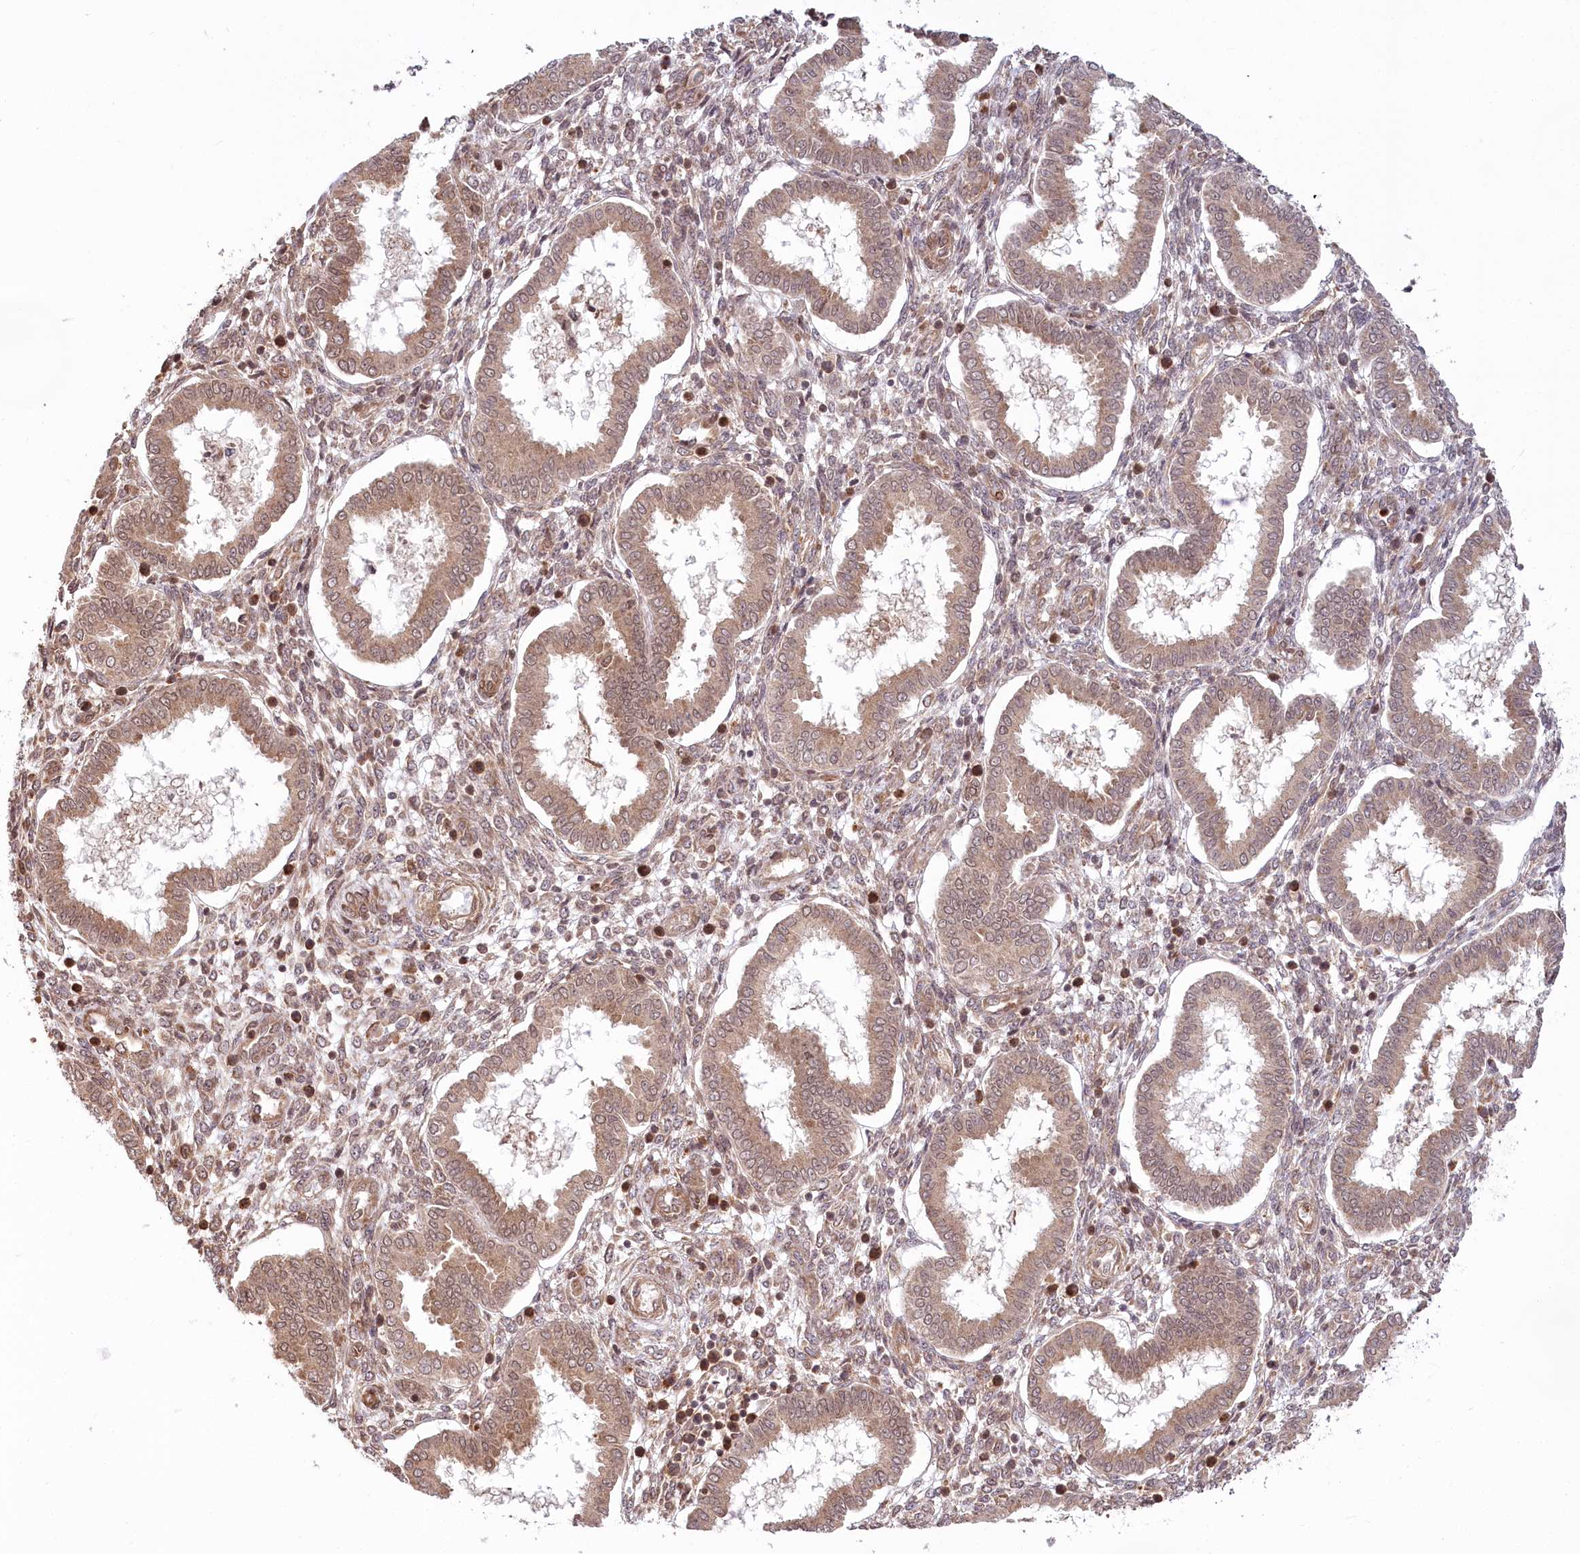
{"staining": {"intensity": "moderate", "quantity": "25%-75%", "location": "cytoplasmic/membranous"}, "tissue": "endometrium", "cell_type": "Cells in endometrial stroma", "image_type": "normal", "snomed": [{"axis": "morphology", "description": "Normal tissue, NOS"}, {"axis": "topography", "description": "Endometrium"}], "caption": "Immunohistochemistry histopathology image of unremarkable endometrium: endometrium stained using immunohistochemistry (IHC) demonstrates medium levels of moderate protein expression localized specifically in the cytoplasmic/membranous of cells in endometrial stroma, appearing as a cytoplasmic/membranous brown color.", "gene": "CEP70", "patient": {"sex": "female", "age": 24}}